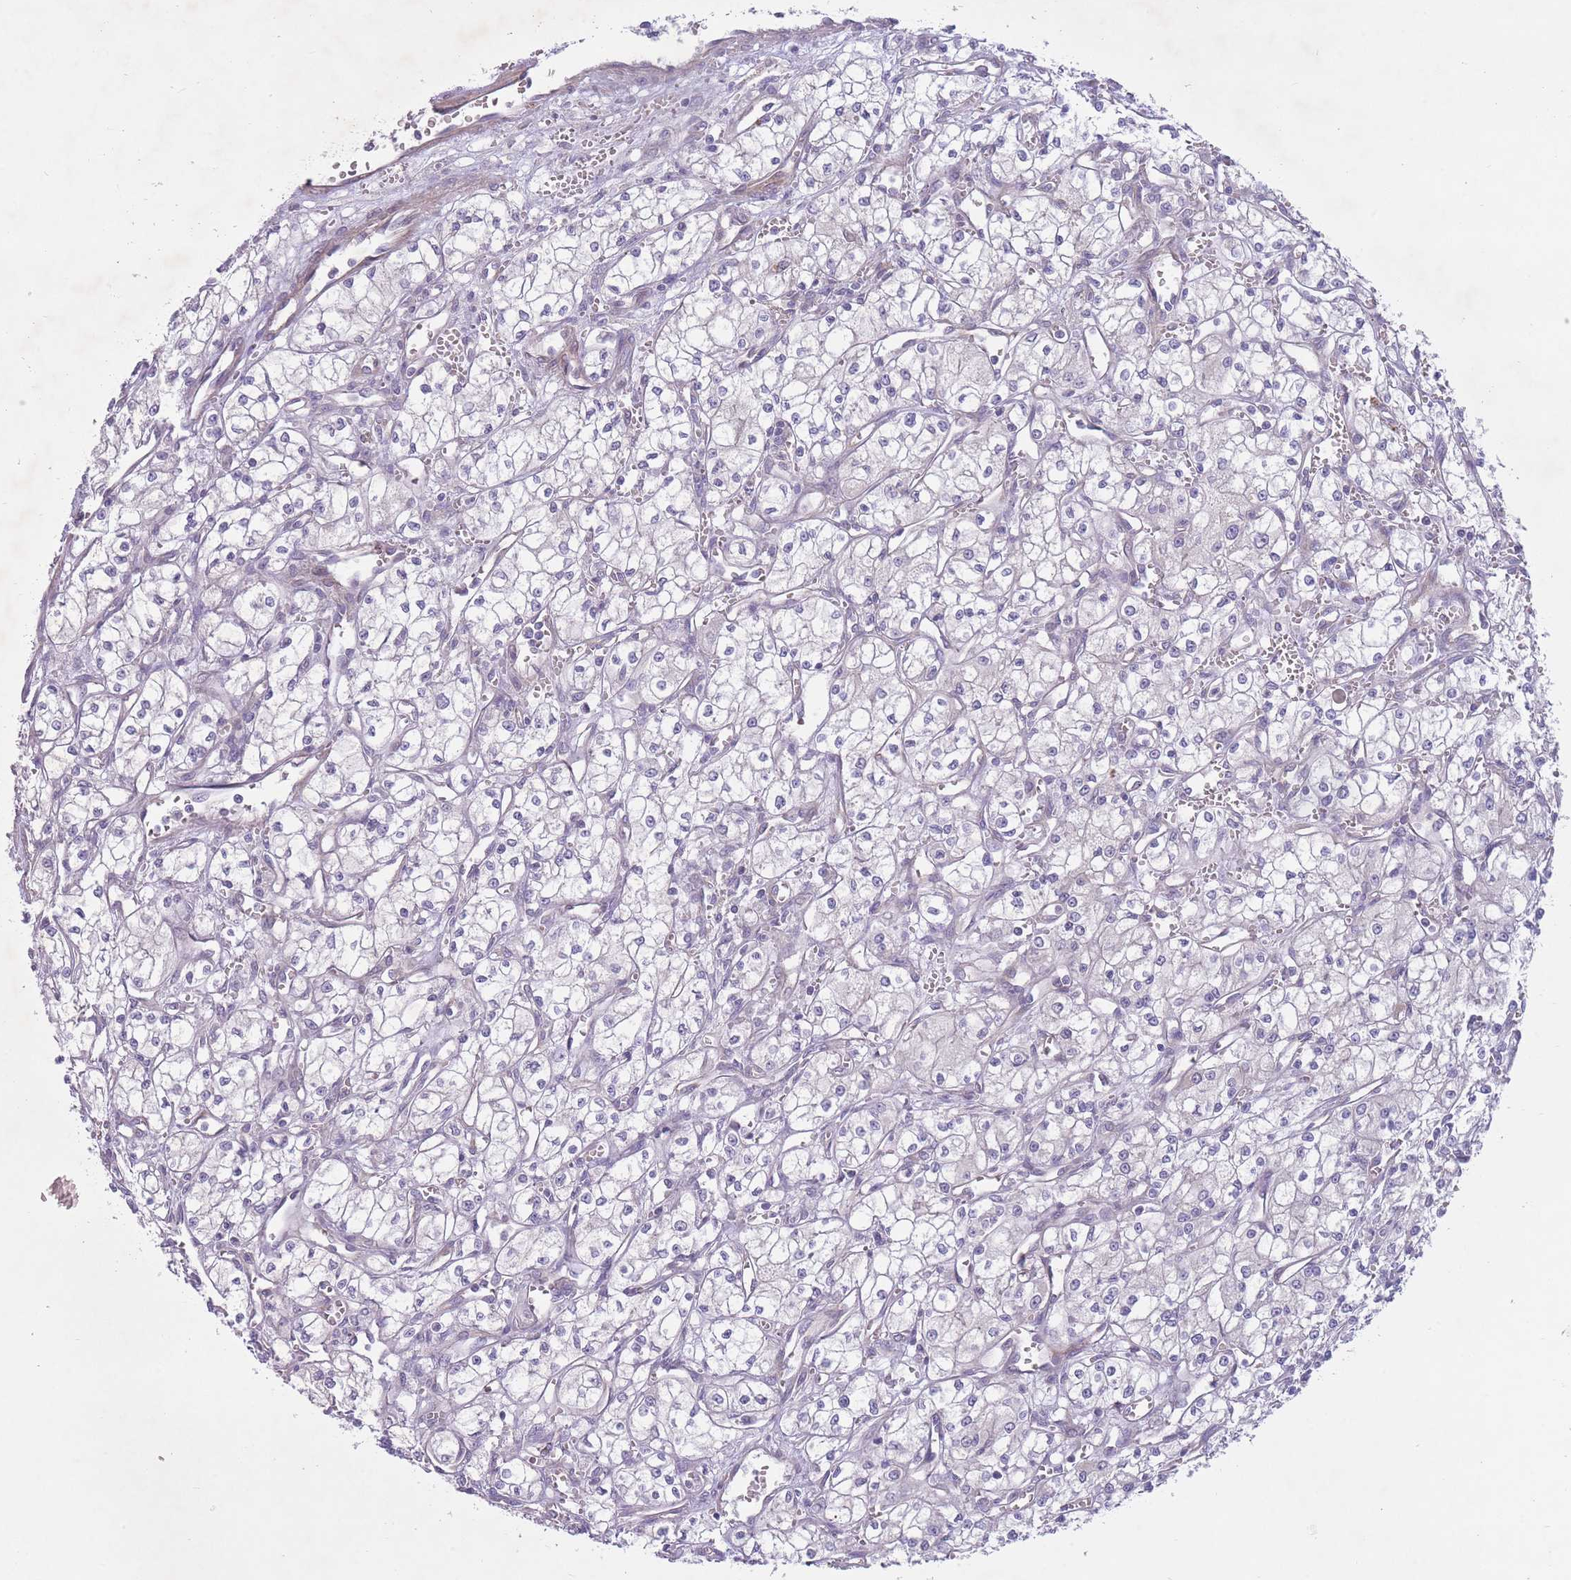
{"staining": {"intensity": "negative", "quantity": "none", "location": "none"}, "tissue": "renal cancer", "cell_type": "Tumor cells", "image_type": "cancer", "snomed": [{"axis": "morphology", "description": "Adenocarcinoma, NOS"}, {"axis": "topography", "description": "Kidney"}], "caption": "High magnification brightfield microscopy of renal cancer (adenocarcinoma) stained with DAB (brown) and counterstained with hematoxylin (blue): tumor cells show no significant expression. The staining was performed using DAB (3,3'-diaminobenzidine) to visualize the protein expression in brown, while the nuclei were stained in blue with hematoxylin (Magnification: 20x).", "gene": "PNPLA5", "patient": {"sex": "male", "age": 59}}